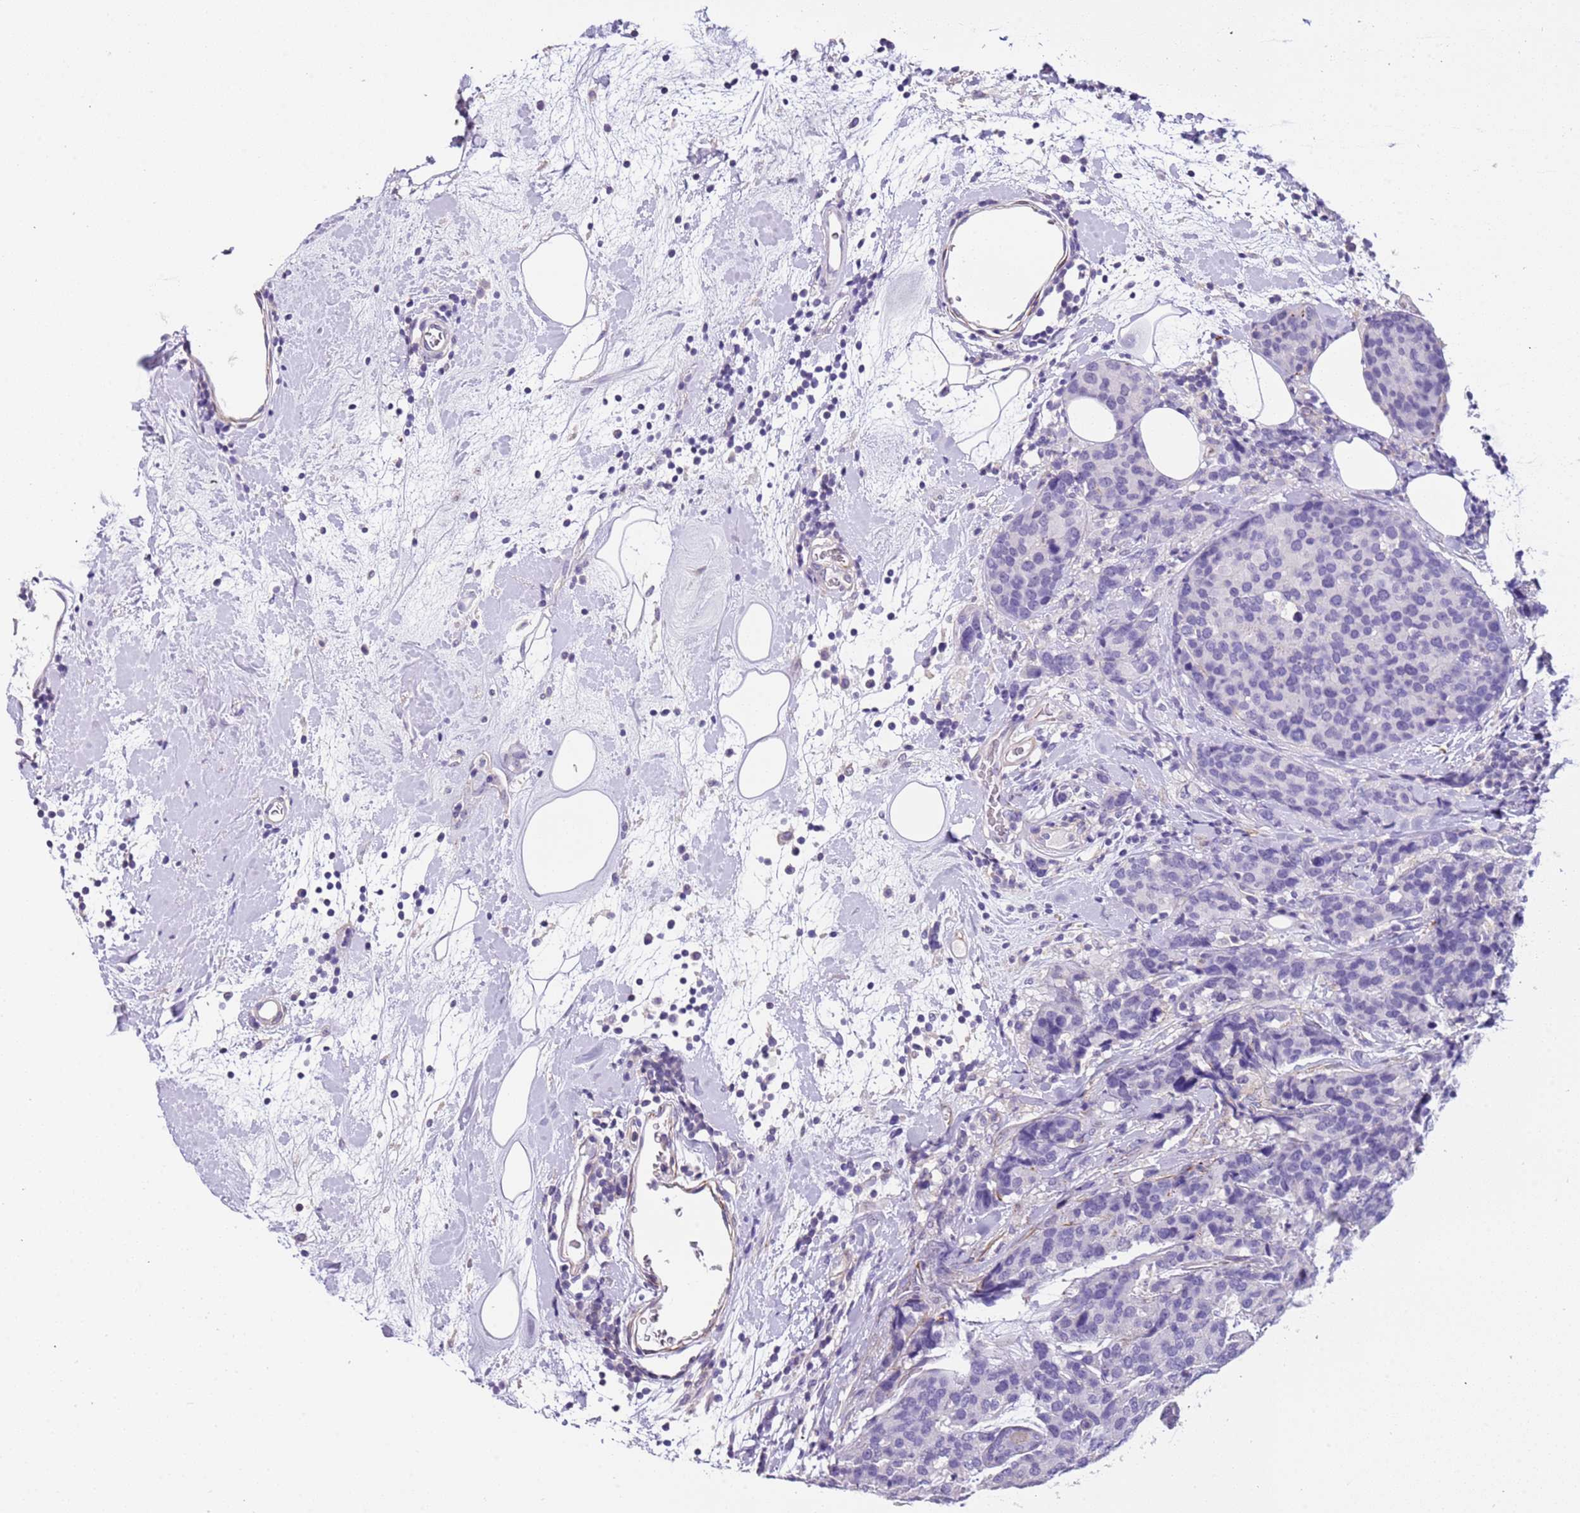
{"staining": {"intensity": "negative", "quantity": "none", "location": "none"}, "tissue": "breast cancer", "cell_type": "Tumor cells", "image_type": "cancer", "snomed": [{"axis": "morphology", "description": "Lobular carcinoma"}, {"axis": "topography", "description": "Breast"}], "caption": "Immunohistochemistry (IHC) of lobular carcinoma (breast) exhibits no positivity in tumor cells. (DAB (3,3'-diaminobenzidine) immunohistochemistry (IHC) with hematoxylin counter stain).", "gene": "PCGF2", "patient": {"sex": "female", "age": 59}}